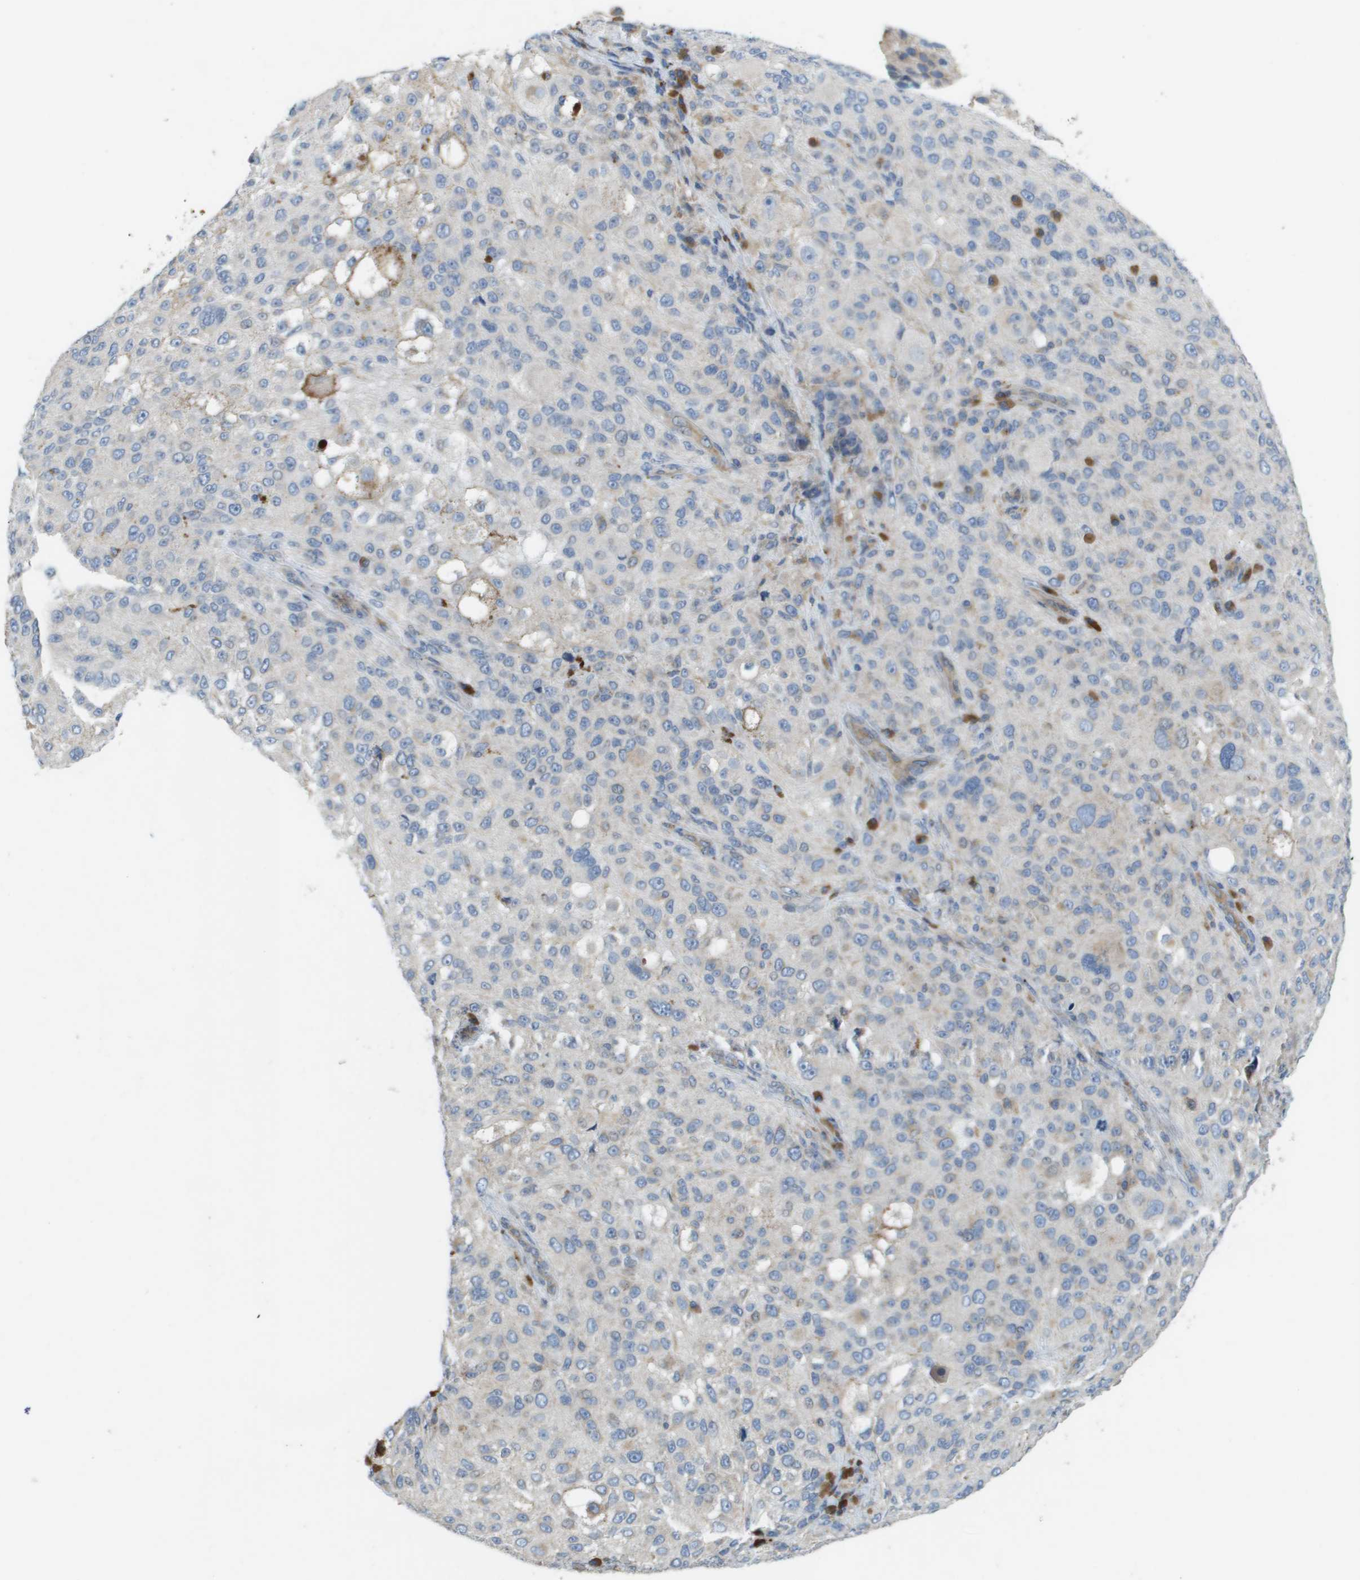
{"staining": {"intensity": "negative", "quantity": "none", "location": "none"}, "tissue": "melanoma", "cell_type": "Tumor cells", "image_type": "cancer", "snomed": [{"axis": "morphology", "description": "Necrosis, NOS"}, {"axis": "morphology", "description": "Malignant melanoma, NOS"}, {"axis": "topography", "description": "Skin"}], "caption": "A high-resolution photomicrograph shows immunohistochemistry staining of malignant melanoma, which demonstrates no significant expression in tumor cells.", "gene": "CASP10", "patient": {"sex": "female", "age": 87}}